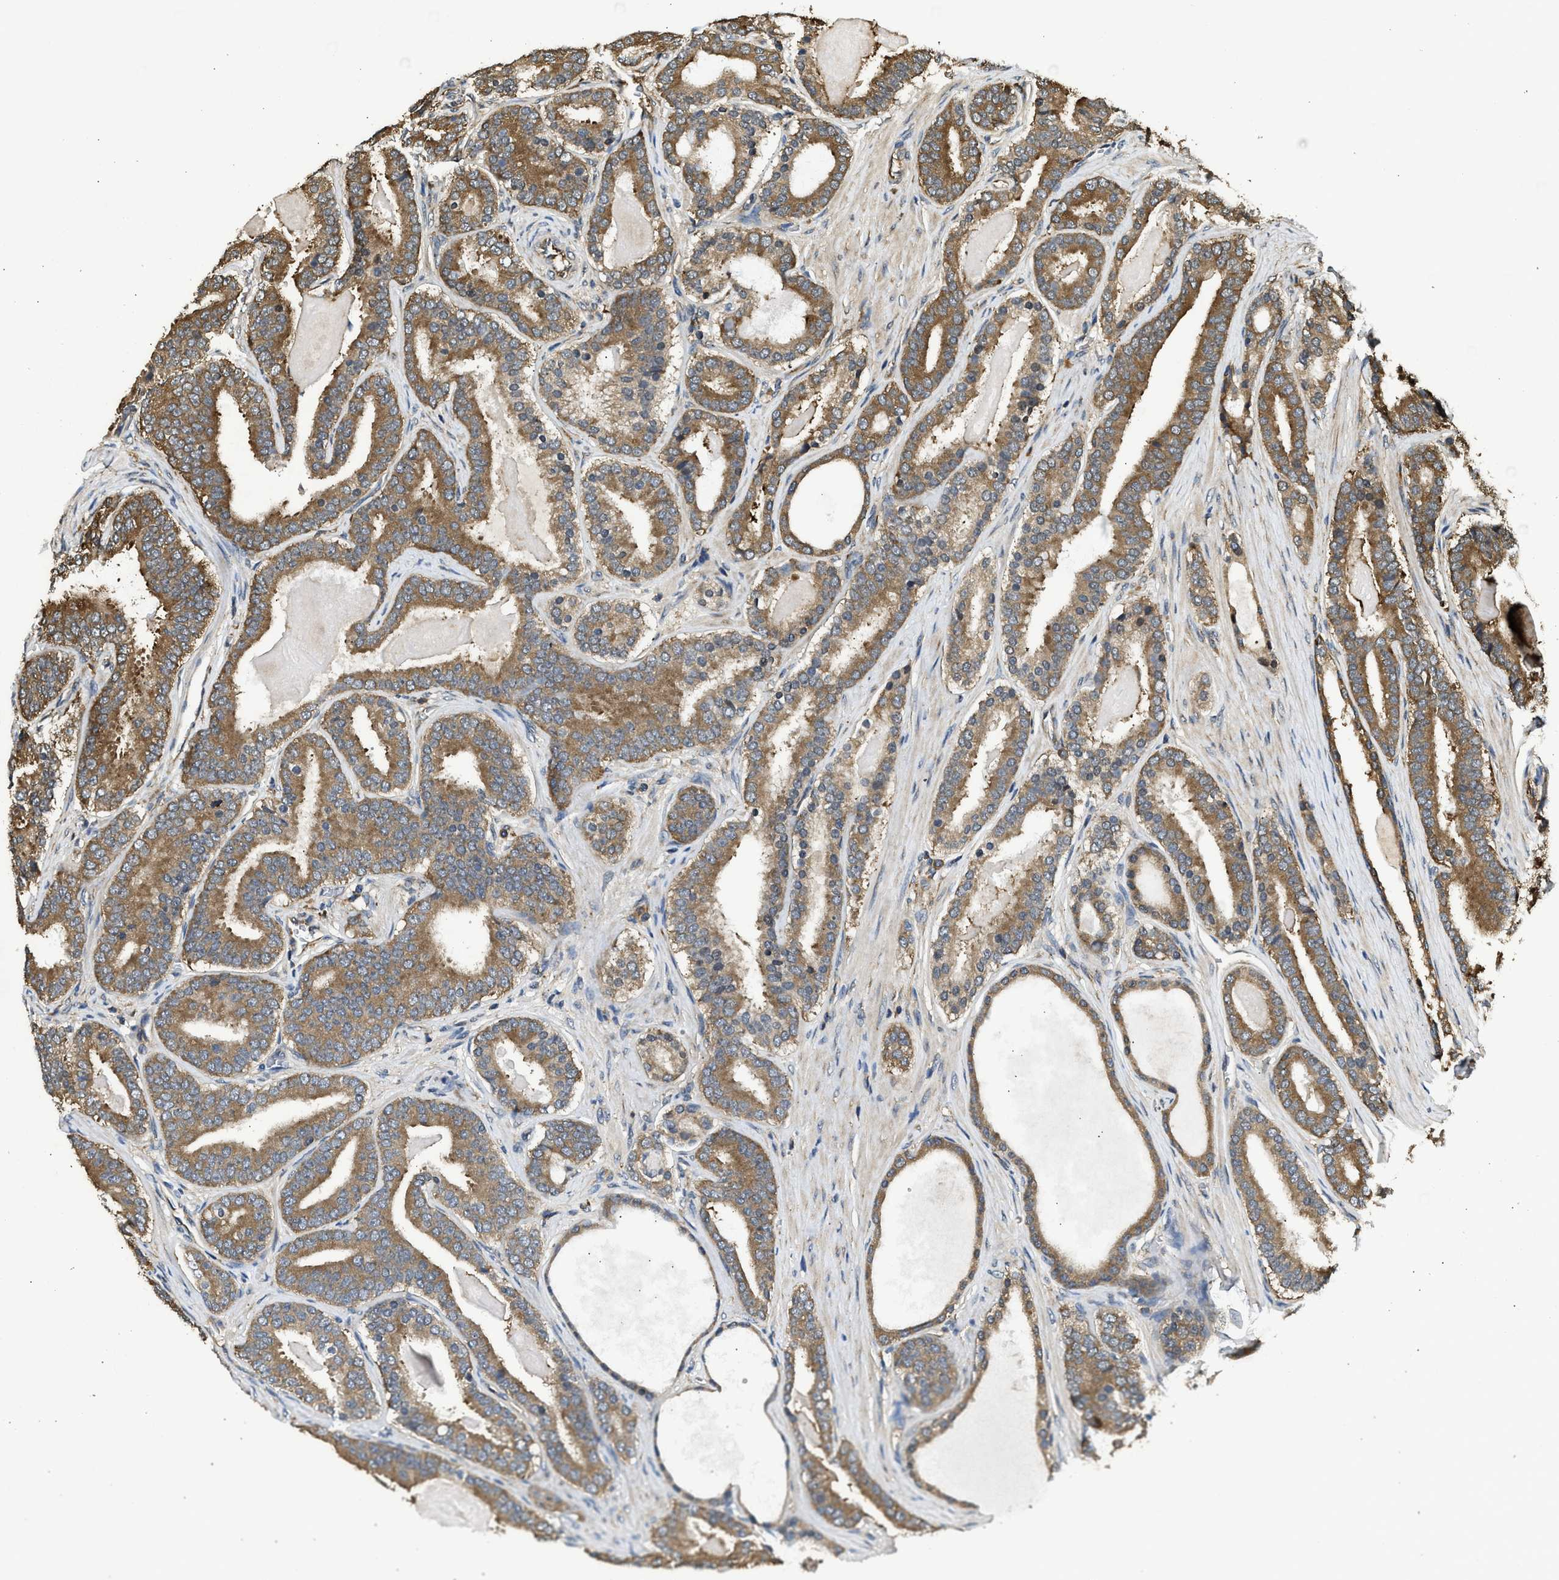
{"staining": {"intensity": "strong", "quantity": ">75%", "location": "cytoplasmic/membranous"}, "tissue": "prostate cancer", "cell_type": "Tumor cells", "image_type": "cancer", "snomed": [{"axis": "morphology", "description": "Adenocarcinoma, High grade"}, {"axis": "topography", "description": "Prostate"}], "caption": "Prostate cancer (high-grade adenocarcinoma) was stained to show a protein in brown. There is high levels of strong cytoplasmic/membranous staining in approximately >75% of tumor cells. (DAB IHC with brightfield microscopy, high magnification).", "gene": "SLC36A4", "patient": {"sex": "male", "age": 60}}